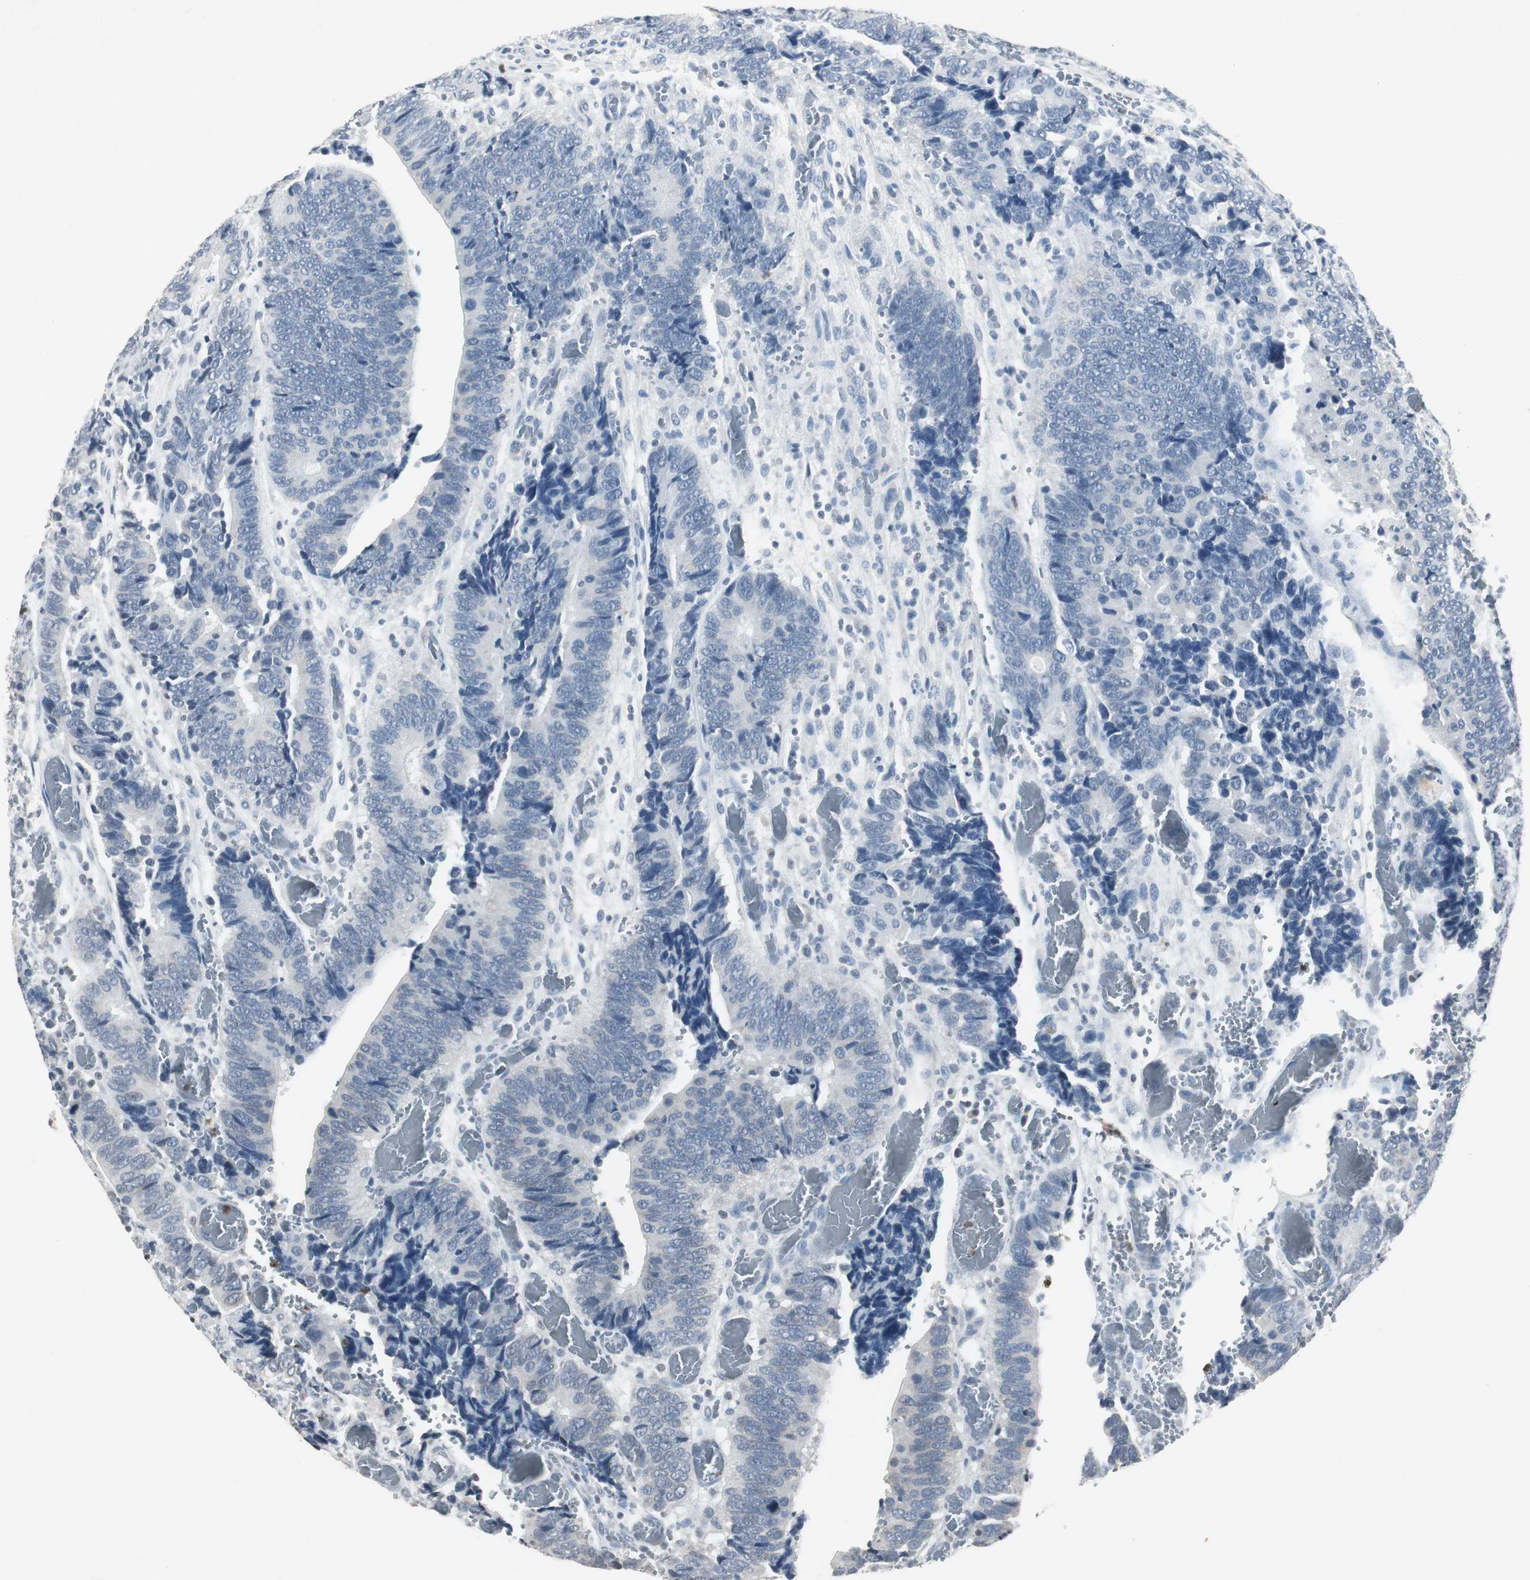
{"staining": {"intensity": "negative", "quantity": "none", "location": "none"}, "tissue": "colorectal cancer", "cell_type": "Tumor cells", "image_type": "cancer", "snomed": [{"axis": "morphology", "description": "Adenocarcinoma, NOS"}, {"axis": "topography", "description": "Colon"}], "caption": "The micrograph reveals no significant positivity in tumor cells of adenocarcinoma (colorectal). (Stains: DAB IHC with hematoxylin counter stain, Microscopy: brightfield microscopy at high magnification).", "gene": "ADNP2", "patient": {"sex": "male", "age": 72}}